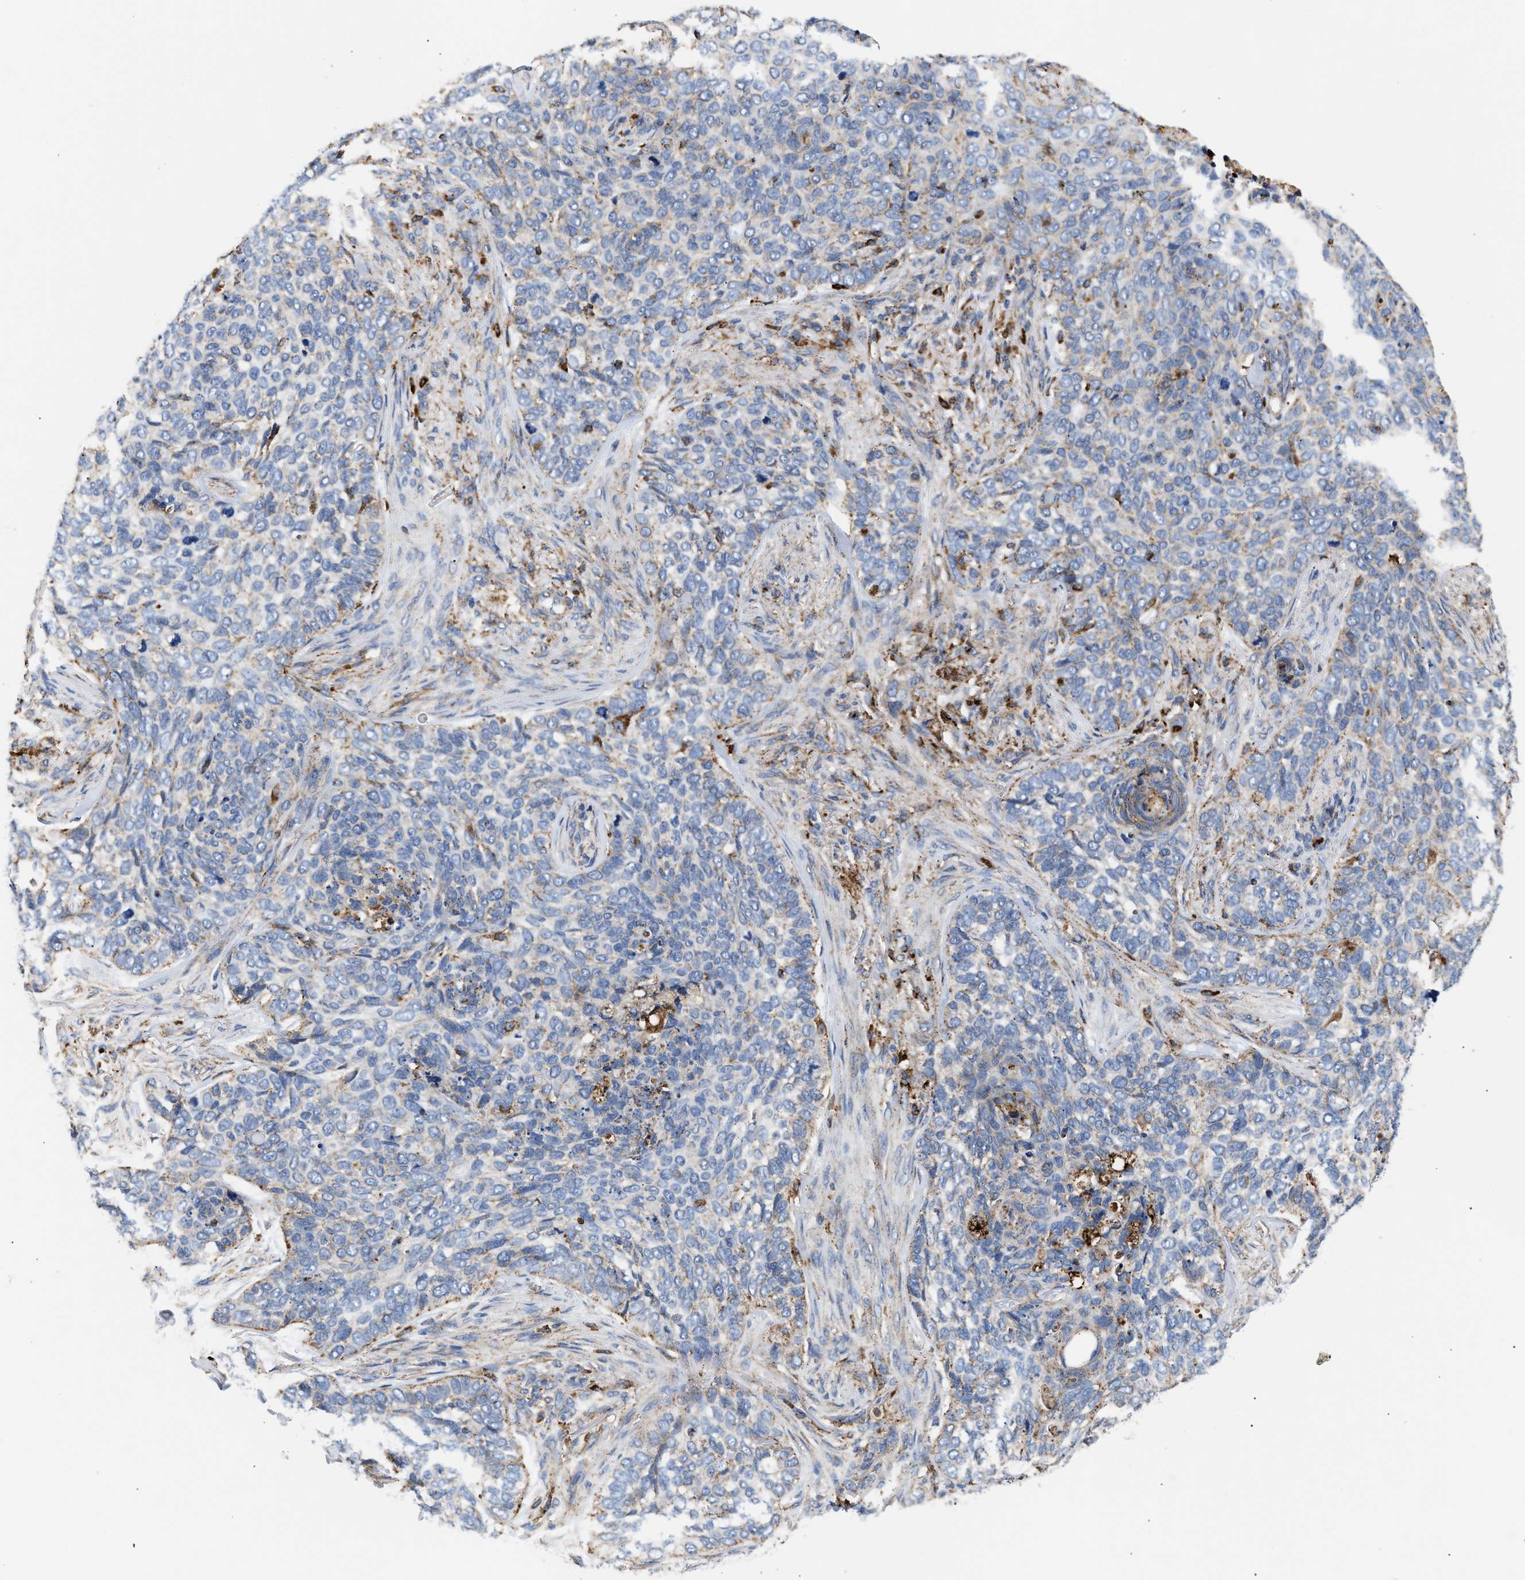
{"staining": {"intensity": "weak", "quantity": "25%-75%", "location": "cytoplasmic/membranous"}, "tissue": "skin cancer", "cell_type": "Tumor cells", "image_type": "cancer", "snomed": [{"axis": "morphology", "description": "Basal cell carcinoma"}, {"axis": "topography", "description": "Skin"}], "caption": "High-power microscopy captured an immunohistochemistry photomicrograph of basal cell carcinoma (skin), revealing weak cytoplasmic/membranous staining in approximately 25%-75% of tumor cells.", "gene": "CCDC146", "patient": {"sex": "female", "age": 64}}